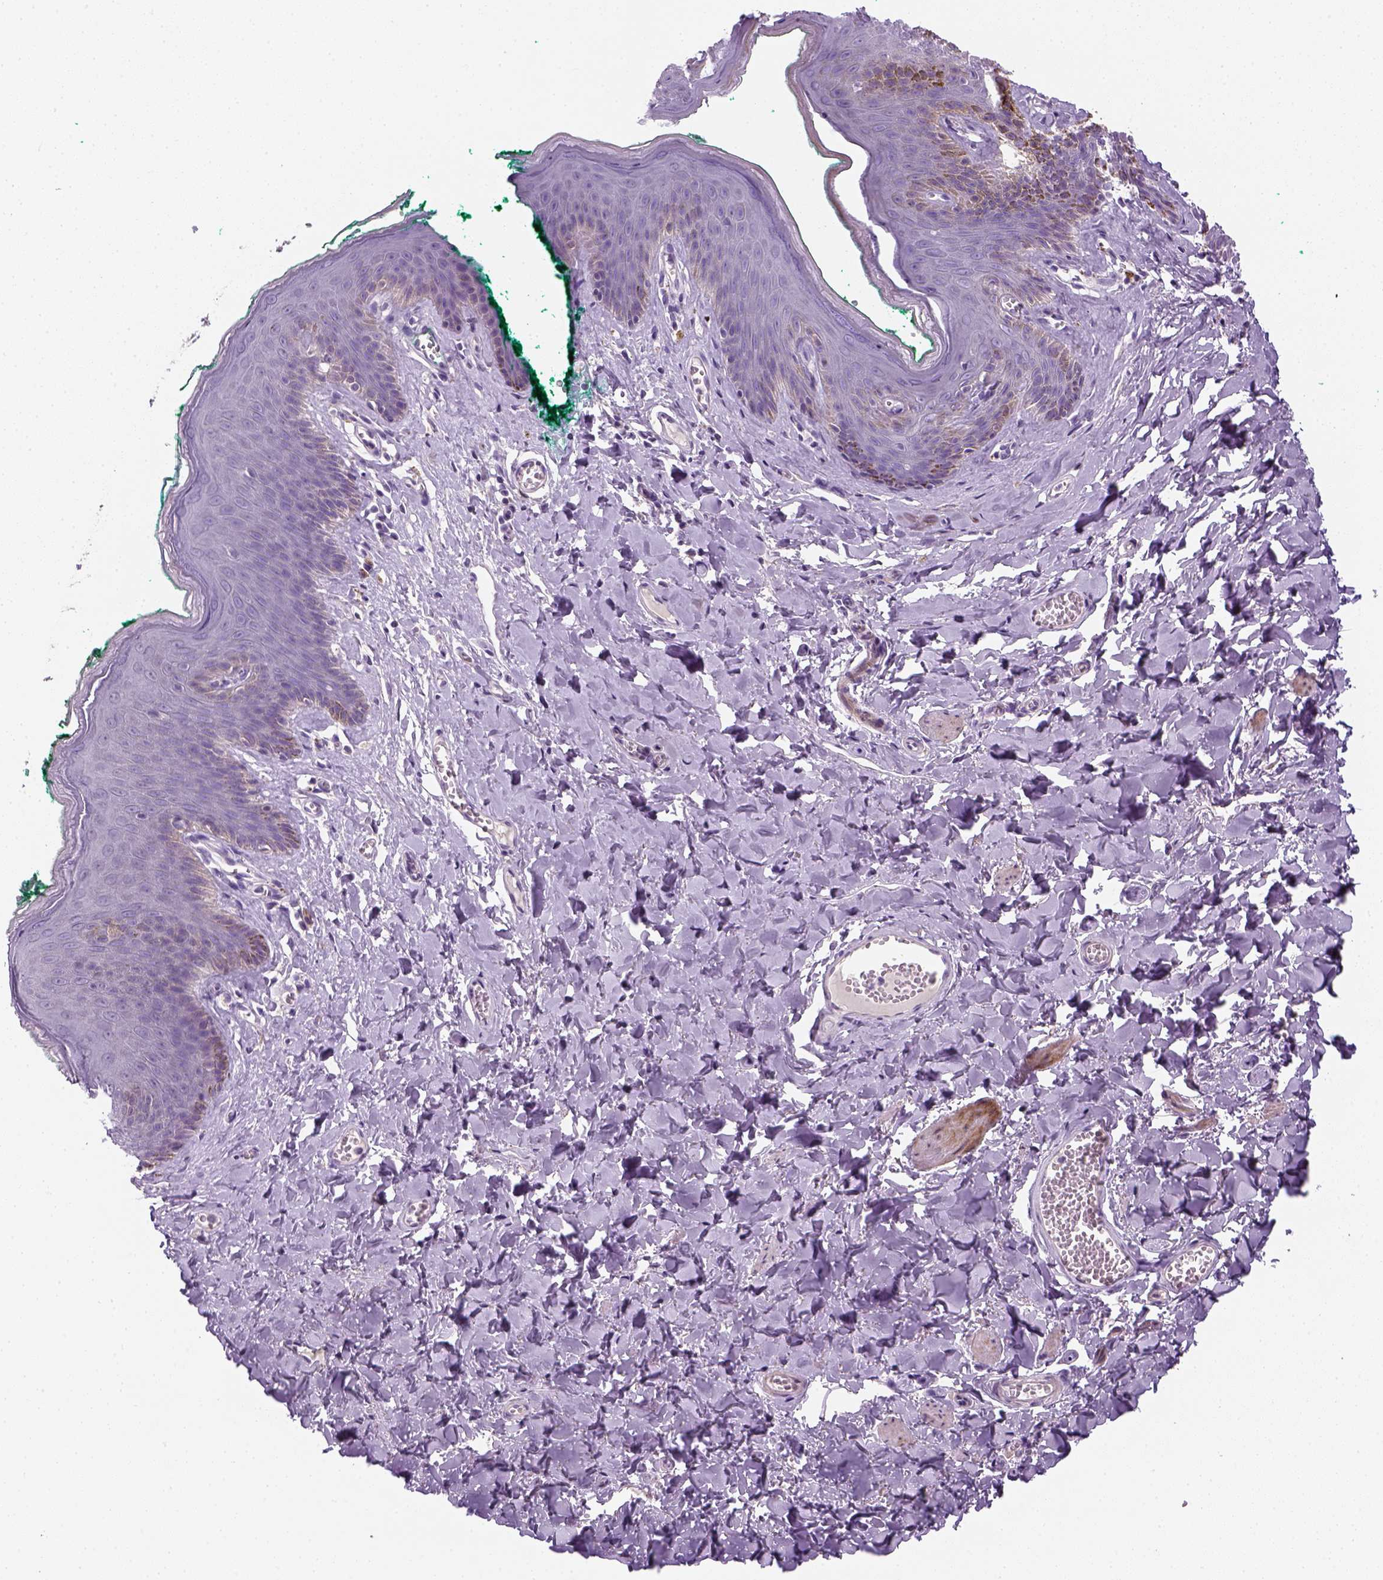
{"staining": {"intensity": "negative", "quantity": "none", "location": "none"}, "tissue": "skin", "cell_type": "Epidermal cells", "image_type": "normal", "snomed": [{"axis": "morphology", "description": "Normal tissue, NOS"}, {"axis": "topography", "description": "Vulva"}, {"axis": "topography", "description": "Peripheral nerve tissue"}], "caption": "IHC histopathology image of unremarkable skin: human skin stained with DAB (3,3'-diaminobenzidine) demonstrates no significant protein expression in epidermal cells. (DAB (3,3'-diaminobenzidine) immunohistochemistry (IHC), high magnification).", "gene": "NUDT6", "patient": {"sex": "female", "age": 66}}